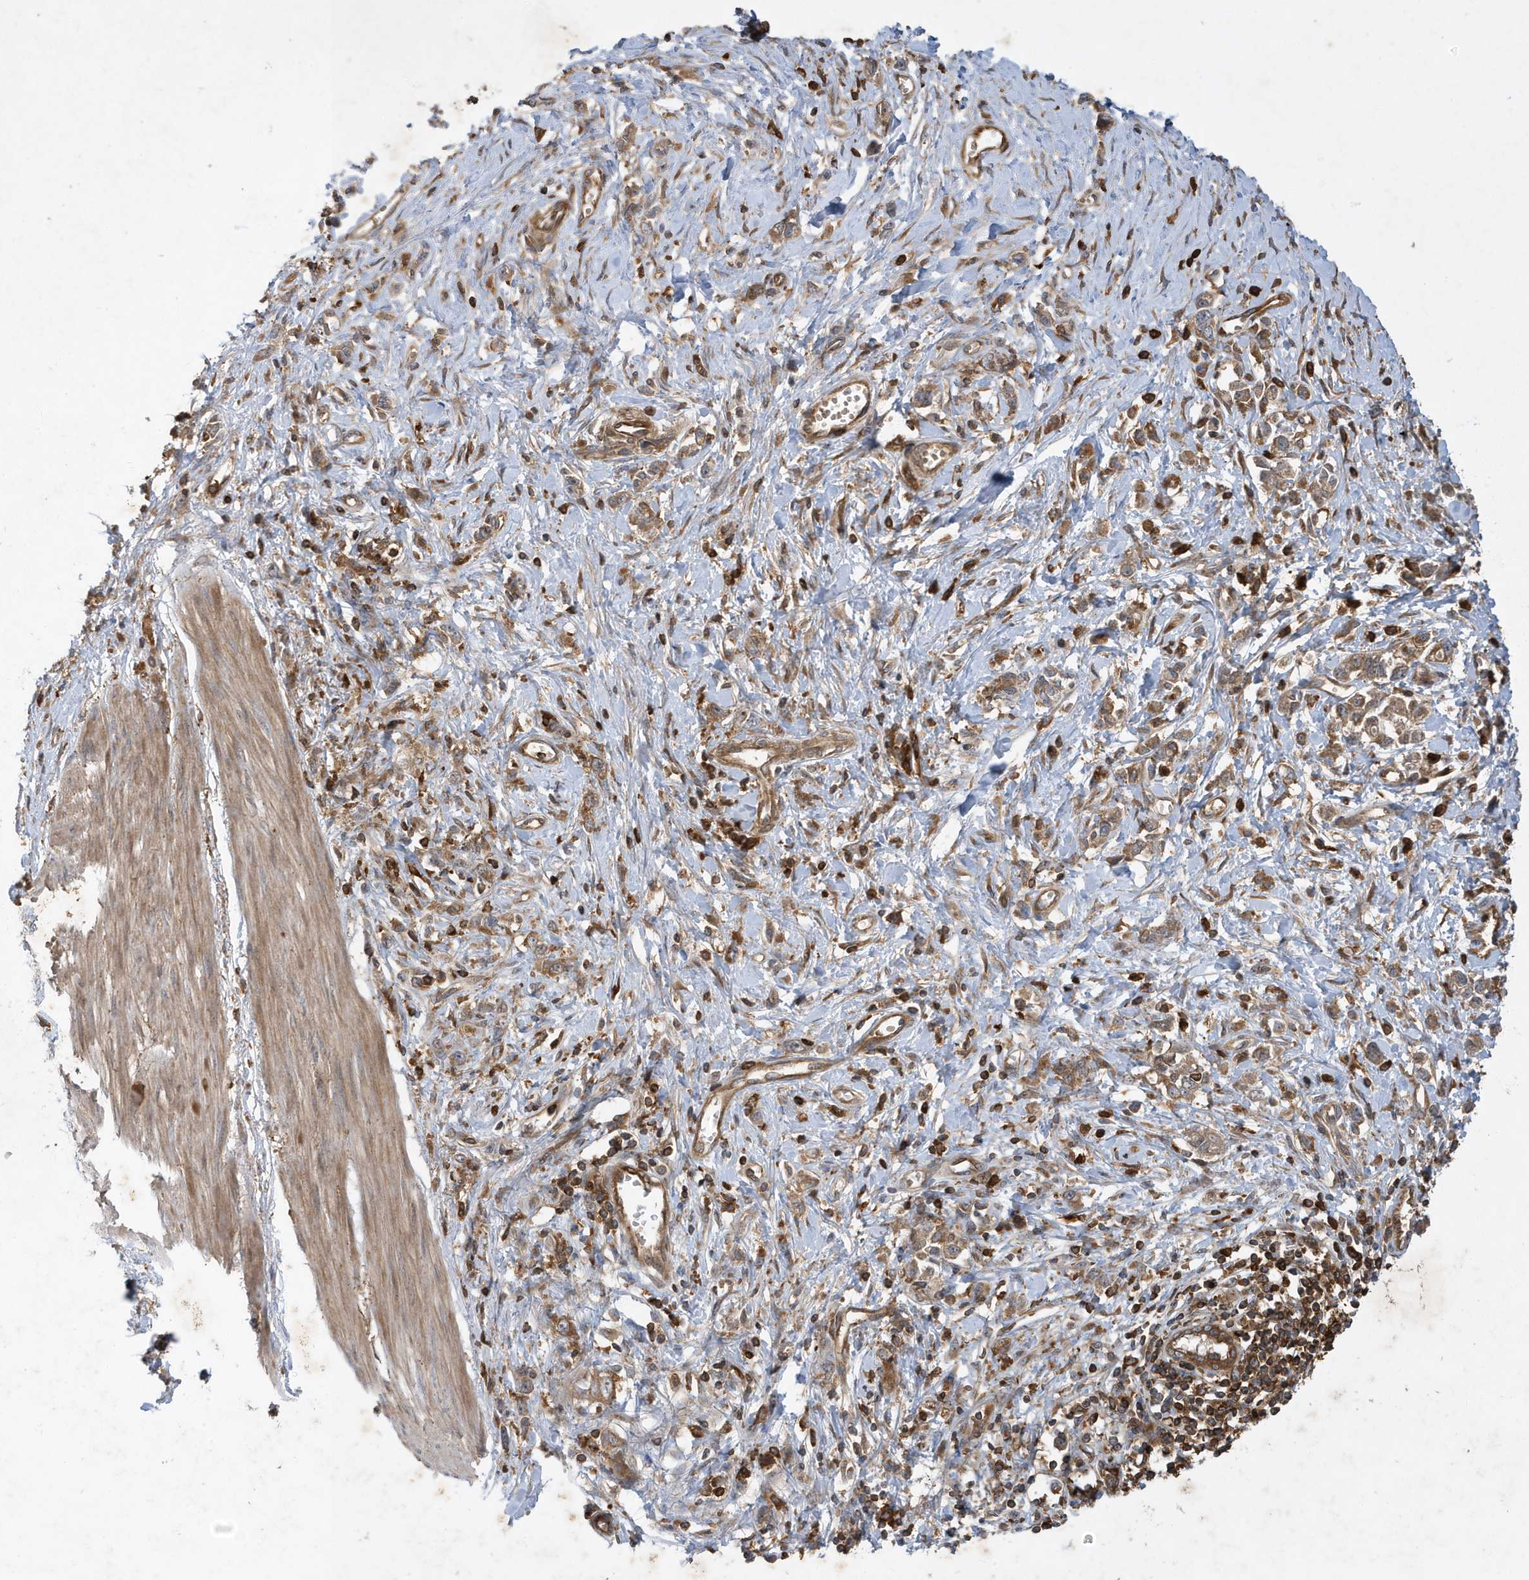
{"staining": {"intensity": "moderate", "quantity": ">75%", "location": "cytoplasmic/membranous"}, "tissue": "stomach cancer", "cell_type": "Tumor cells", "image_type": "cancer", "snomed": [{"axis": "morphology", "description": "Adenocarcinoma, NOS"}, {"axis": "topography", "description": "Stomach"}], "caption": "DAB (3,3'-diaminobenzidine) immunohistochemical staining of stomach adenocarcinoma reveals moderate cytoplasmic/membranous protein expression in approximately >75% of tumor cells. Immunohistochemistry (ihc) stains the protein in brown and the nuclei are stained blue.", "gene": "LAPTM4A", "patient": {"sex": "female", "age": 76}}